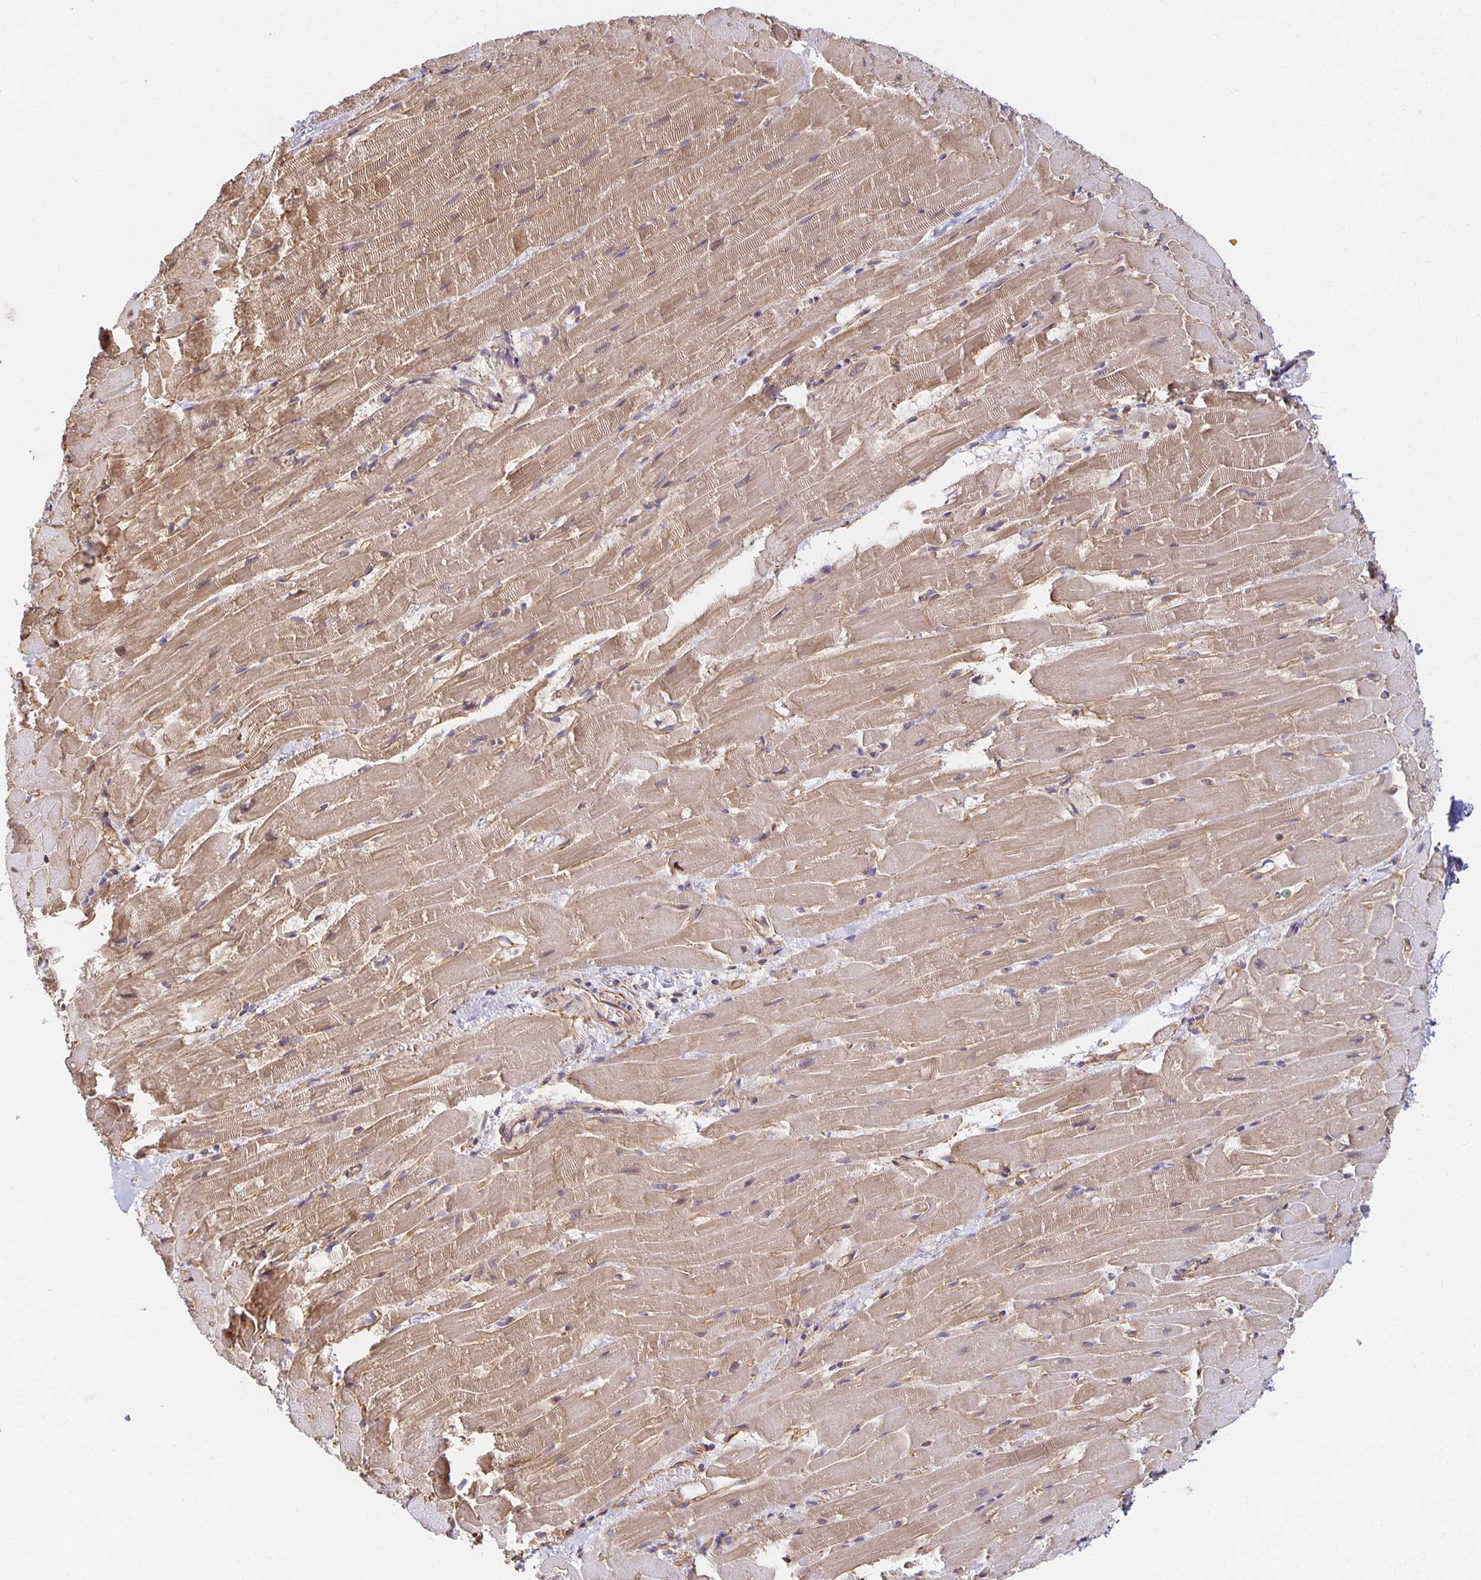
{"staining": {"intensity": "moderate", "quantity": ">75%", "location": "cytoplasmic/membranous"}, "tissue": "heart muscle", "cell_type": "Cardiomyocytes", "image_type": "normal", "snomed": [{"axis": "morphology", "description": "Normal tissue, NOS"}, {"axis": "topography", "description": "Heart"}], "caption": "Immunohistochemistry (IHC) of unremarkable human heart muscle reveals medium levels of moderate cytoplasmic/membranous expression in approximately >75% of cardiomyocytes.", "gene": "SORL1", "patient": {"sex": "male", "age": 37}}